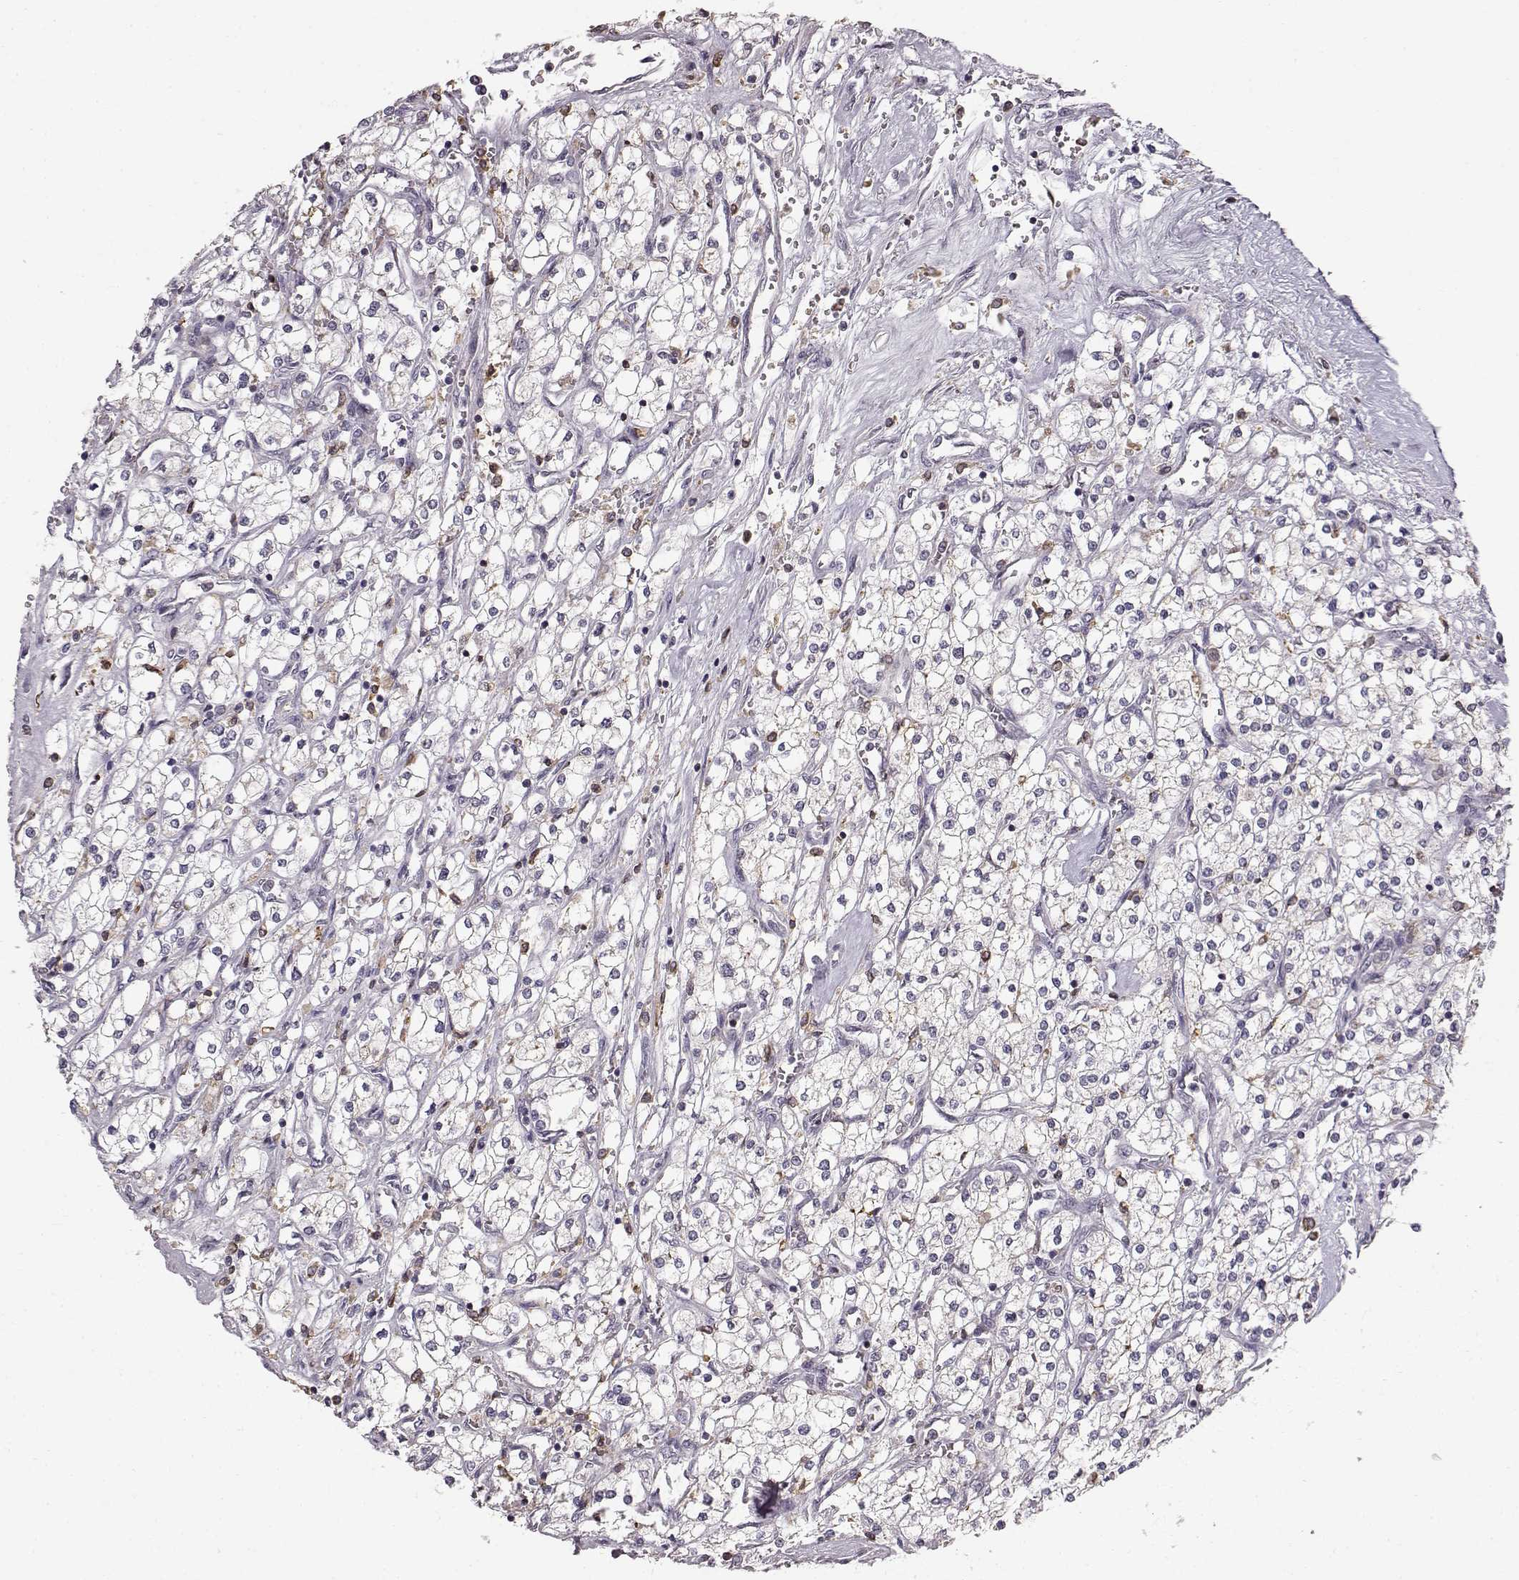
{"staining": {"intensity": "negative", "quantity": "none", "location": "none"}, "tissue": "renal cancer", "cell_type": "Tumor cells", "image_type": "cancer", "snomed": [{"axis": "morphology", "description": "Adenocarcinoma, NOS"}, {"axis": "topography", "description": "Kidney"}], "caption": "A high-resolution histopathology image shows IHC staining of renal cancer (adenocarcinoma), which demonstrates no significant staining in tumor cells.", "gene": "SPAG17", "patient": {"sex": "male", "age": 80}}